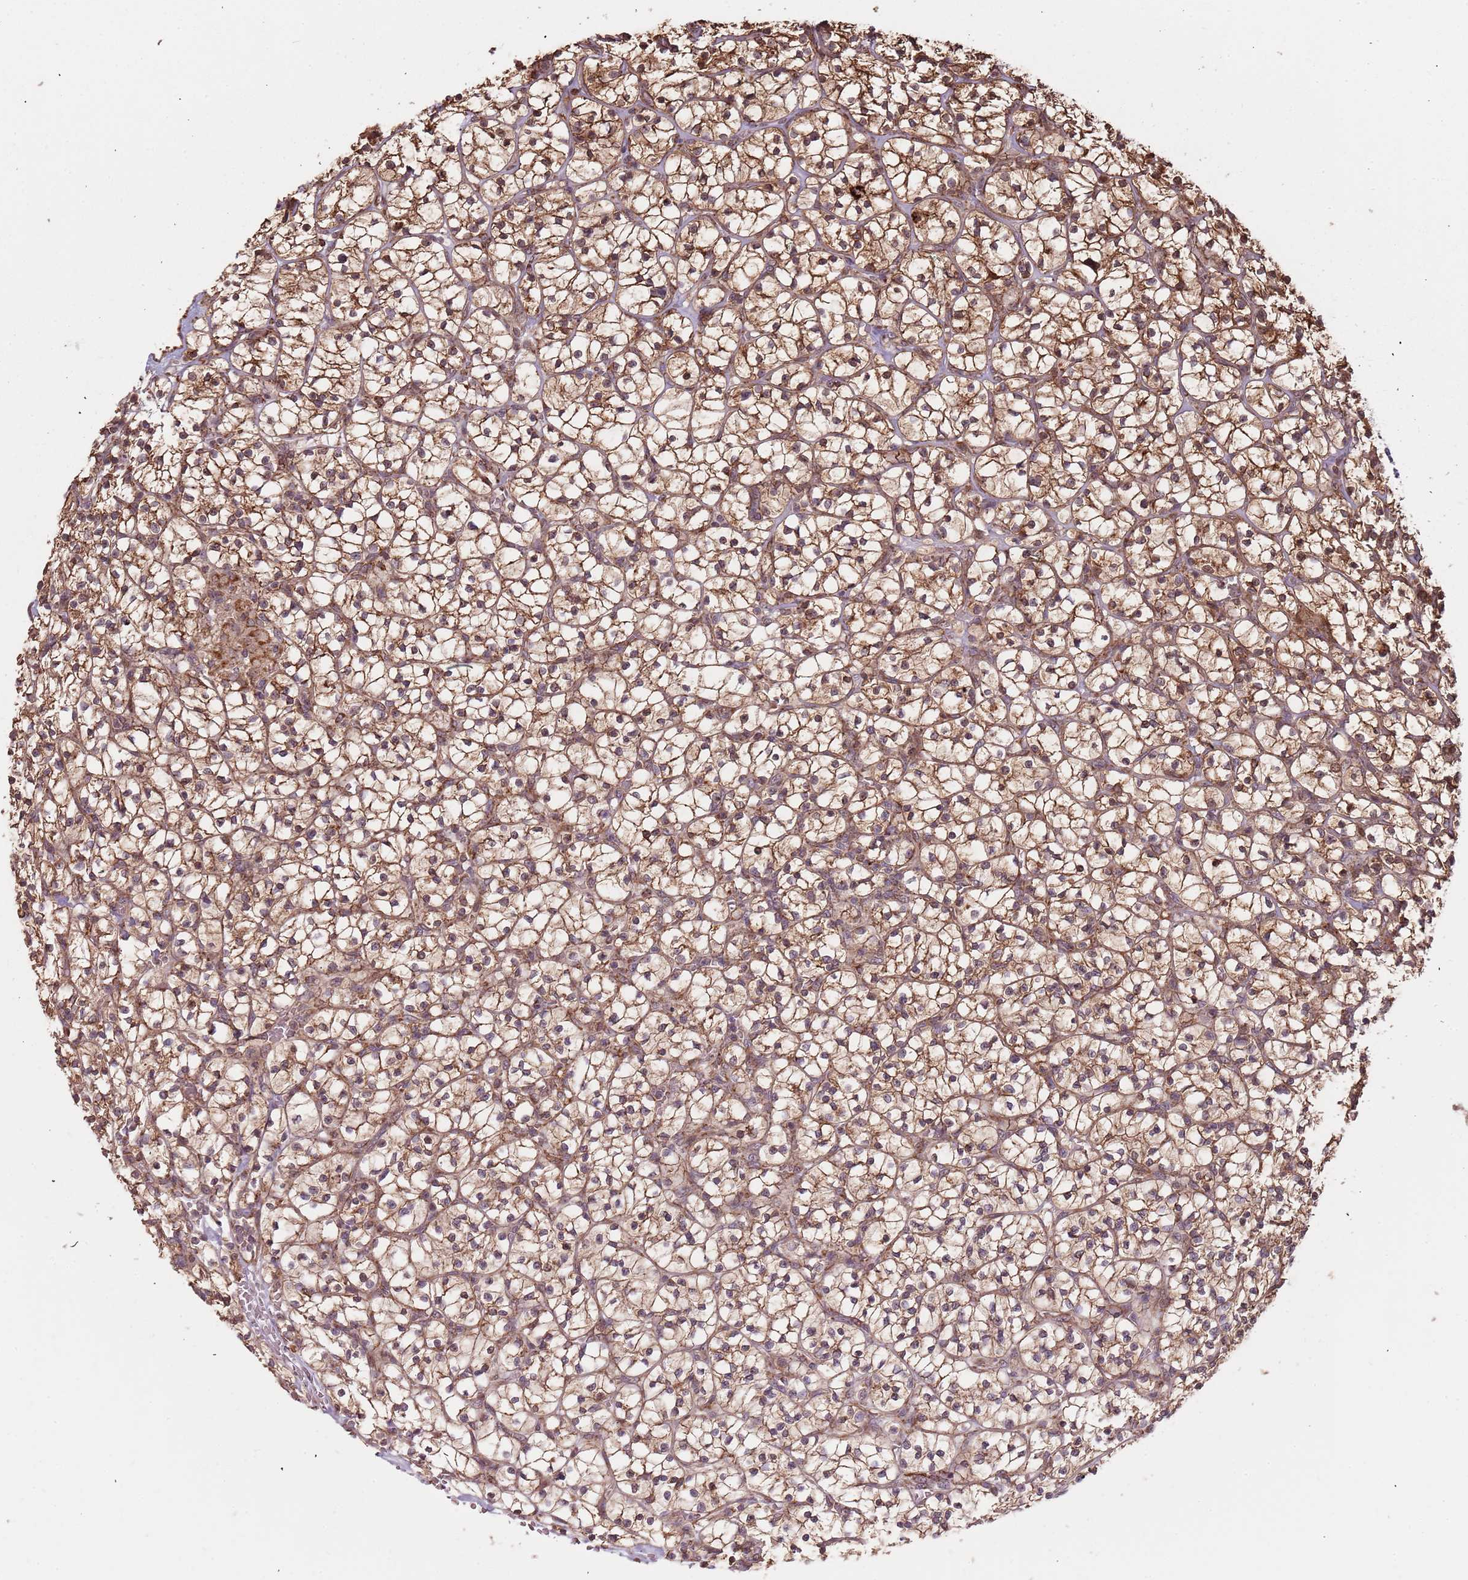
{"staining": {"intensity": "moderate", "quantity": ">75%", "location": "cytoplasmic/membranous,nuclear"}, "tissue": "renal cancer", "cell_type": "Tumor cells", "image_type": "cancer", "snomed": [{"axis": "morphology", "description": "Adenocarcinoma, NOS"}, {"axis": "topography", "description": "Kidney"}], "caption": "IHC micrograph of human renal cancer (adenocarcinoma) stained for a protein (brown), which shows medium levels of moderate cytoplasmic/membranous and nuclear staining in approximately >75% of tumor cells.", "gene": "IL17RD", "patient": {"sex": "female", "age": 64}}